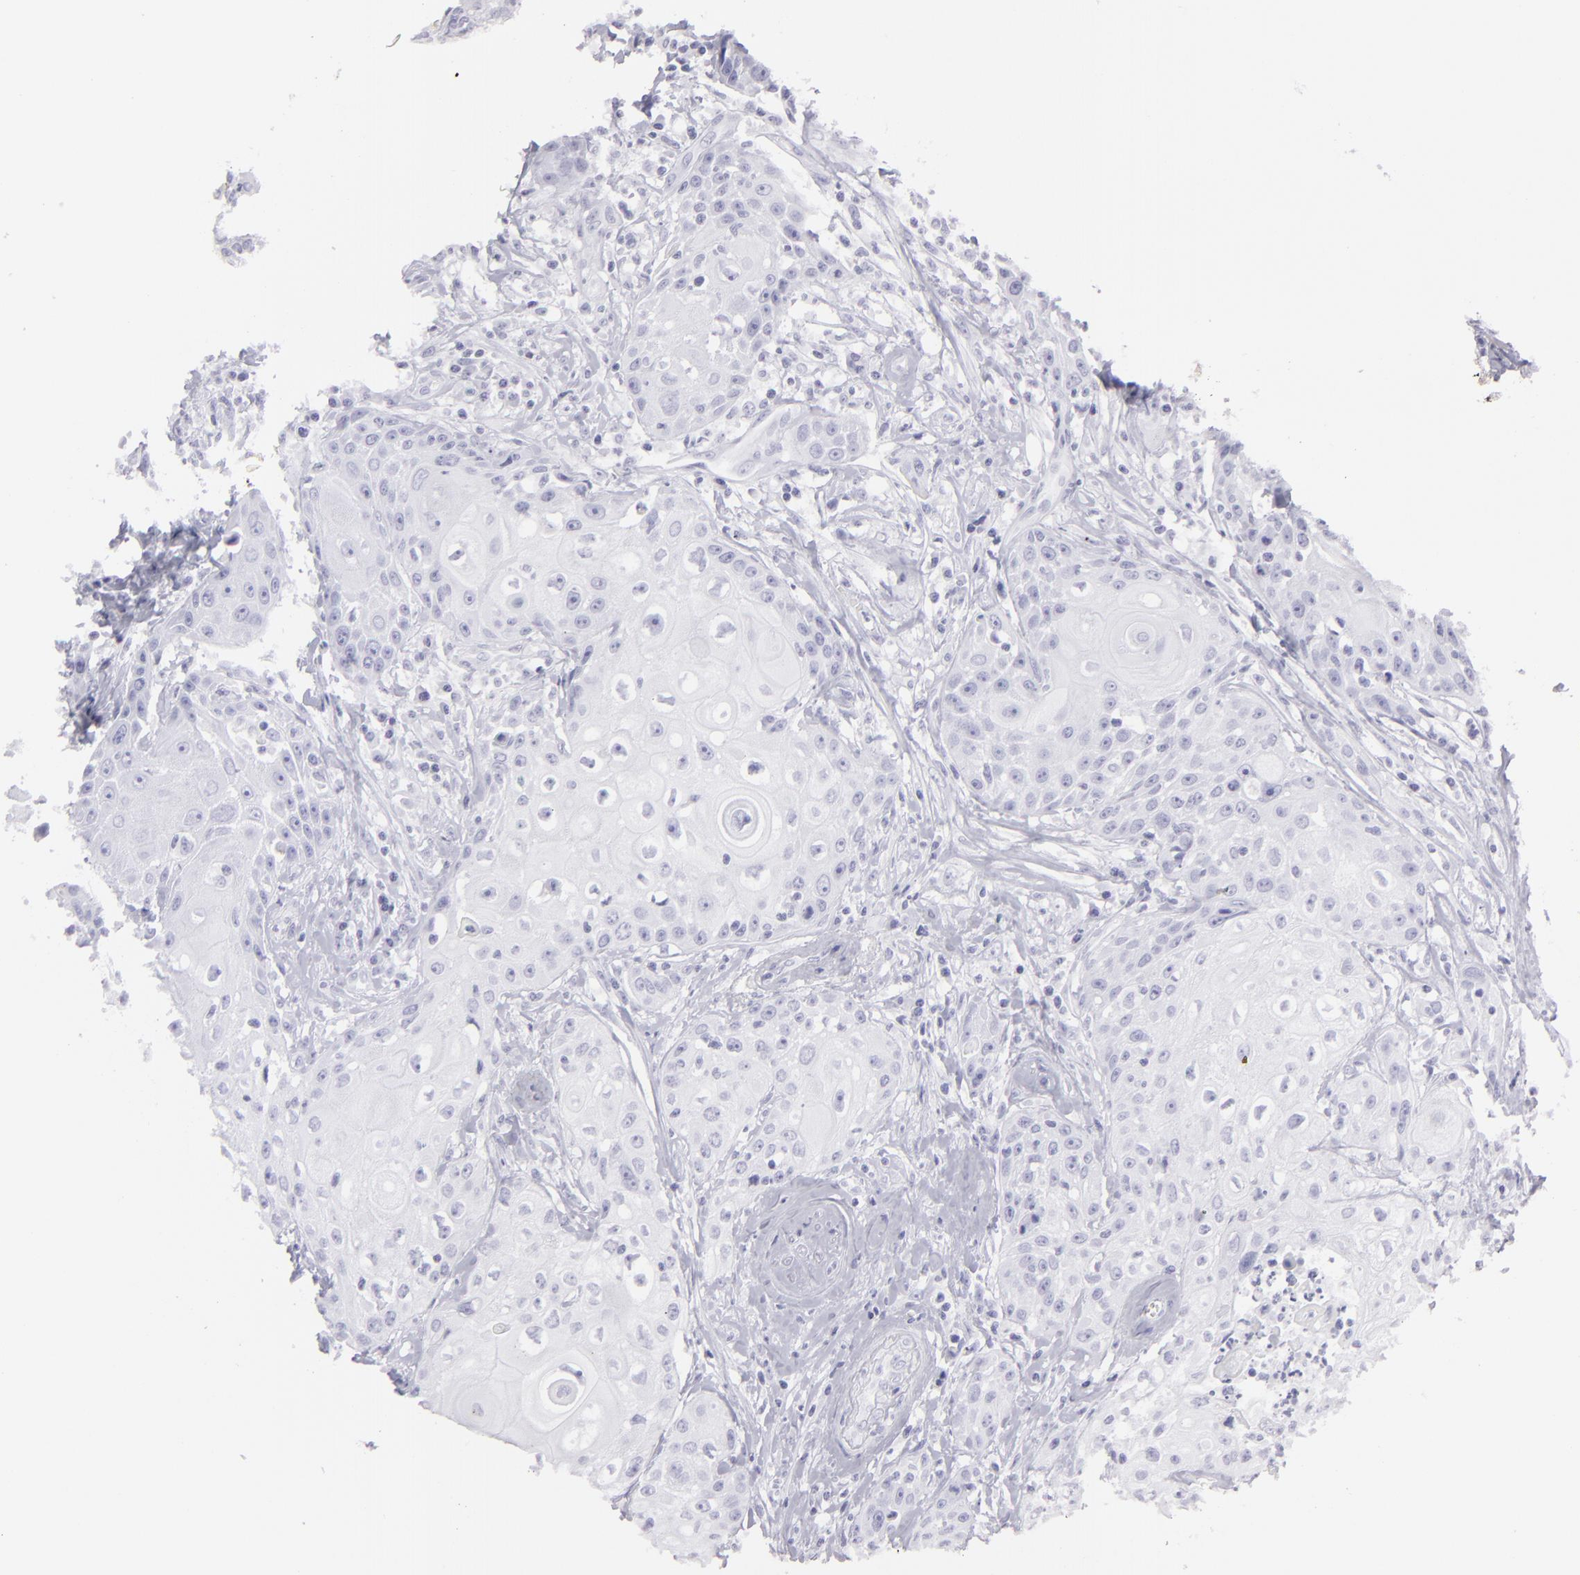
{"staining": {"intensity": "negative", "quantity": "none", "location": "none"}, "tissue": "head and neck cancer", "cell_type": "Tumor cells", "image_type": "cancer", "snomed": [{"axis": "morphology", "description": "Squamous cell carcinoma, NOS"}, {"axis": "topography", "description": "Oral tissue"}, {"axis": "topography", "description": "Head-Neck"}], "caption": "An image of head and neck squamous cell carcinoma stained for a protein demonstrates no brown staining in tumor cells.", "gene": "FLG", "patient": {"sex": "female", "age": 82}}